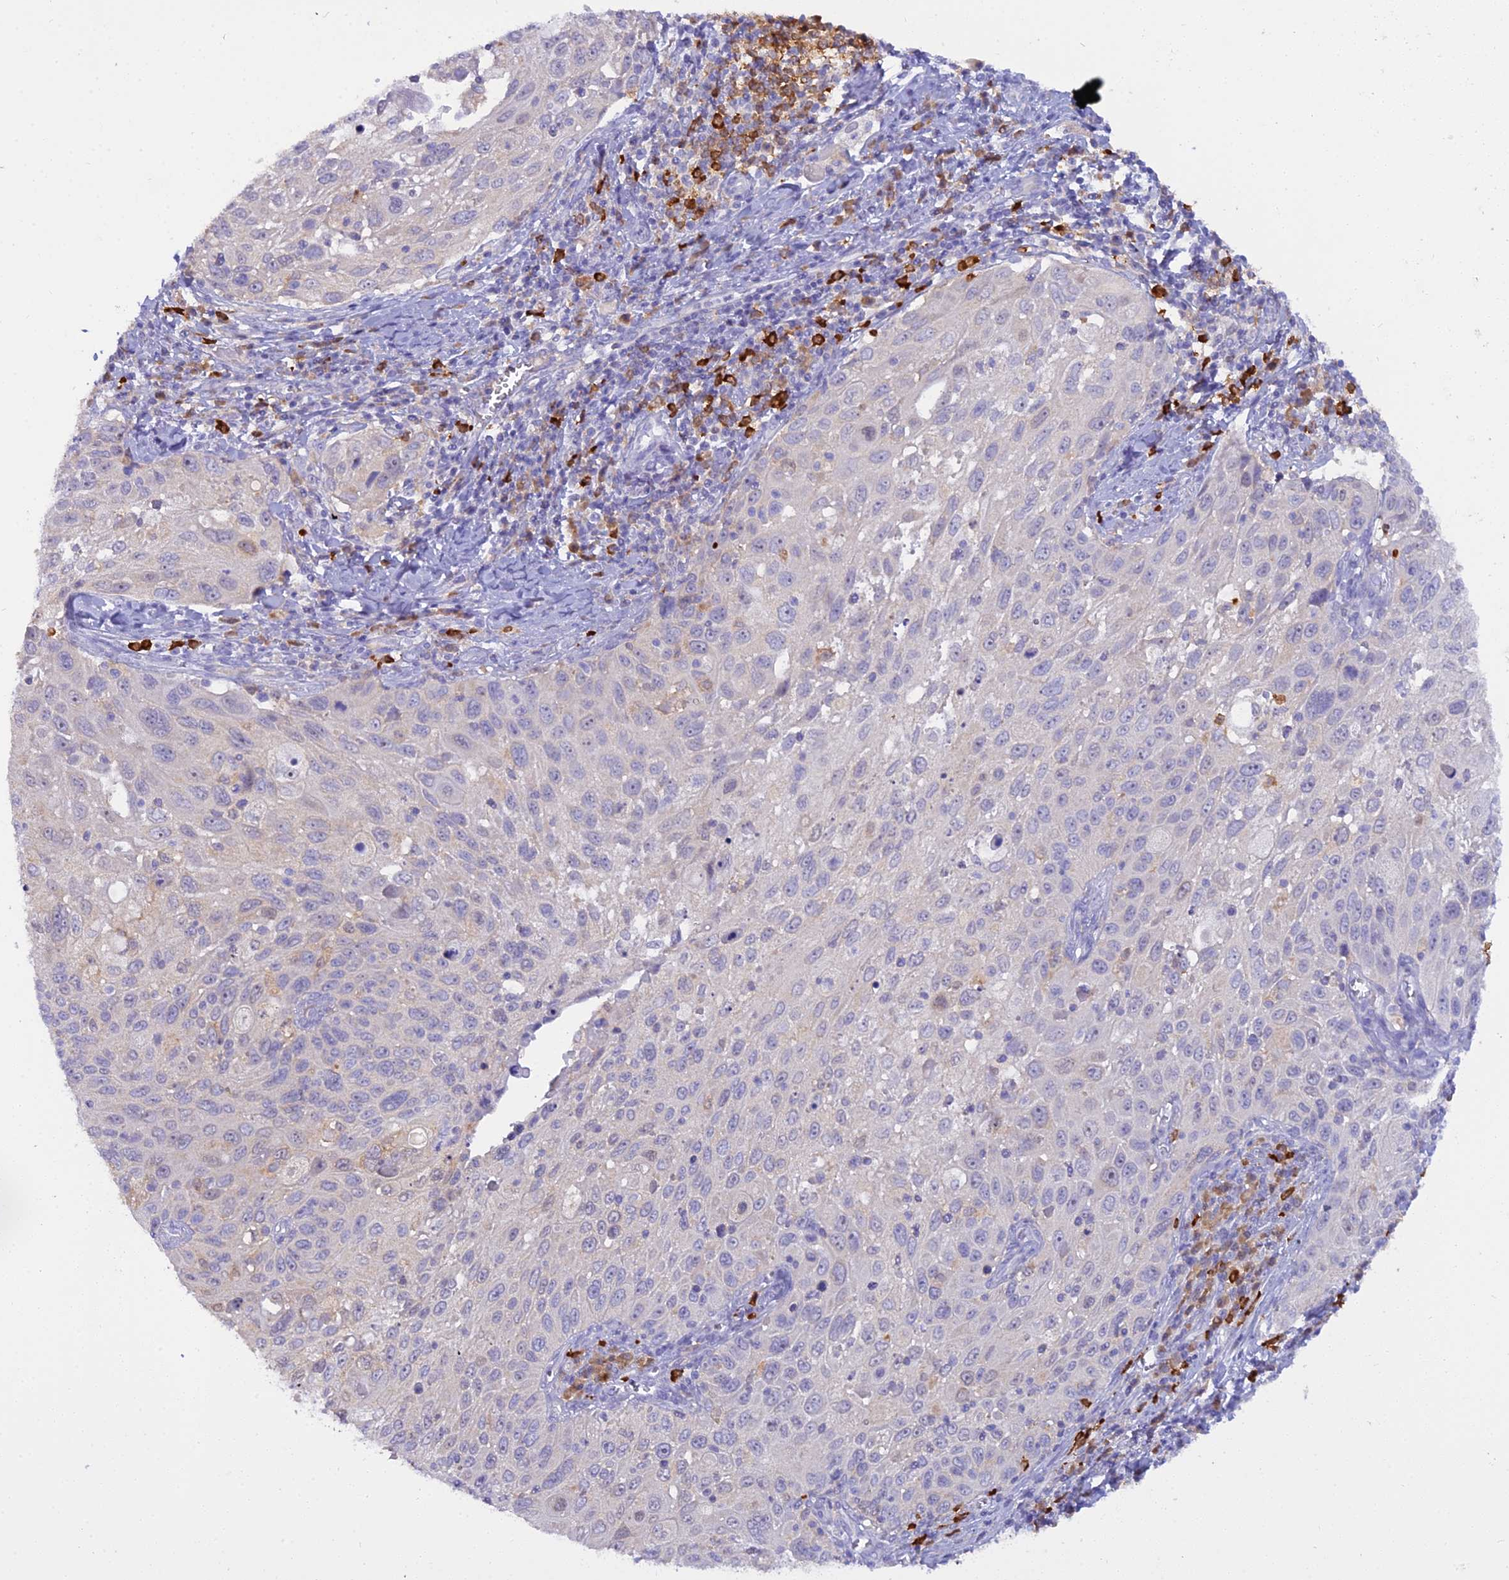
{"staining": {"intensity": "negative", "quantity": "none", "location": "none"}, "tissue": "cervical cancer", "cell_type": "Tumor cells", "image_type": "cancer", "snomed": [{"axis": "morphology", "description": "Squamous cell carcinoma, NOS"}, {"axis": "topography", "description": "Cervix"}], "caption": "Immunohistochemistry image of human cervical cancer (squamous cell carcinoma) stained for a protein (brown), which exhibits no positivity in tumor cells.", "gene": "BLNK", "patient": {"sex": "female", "age": 70}}